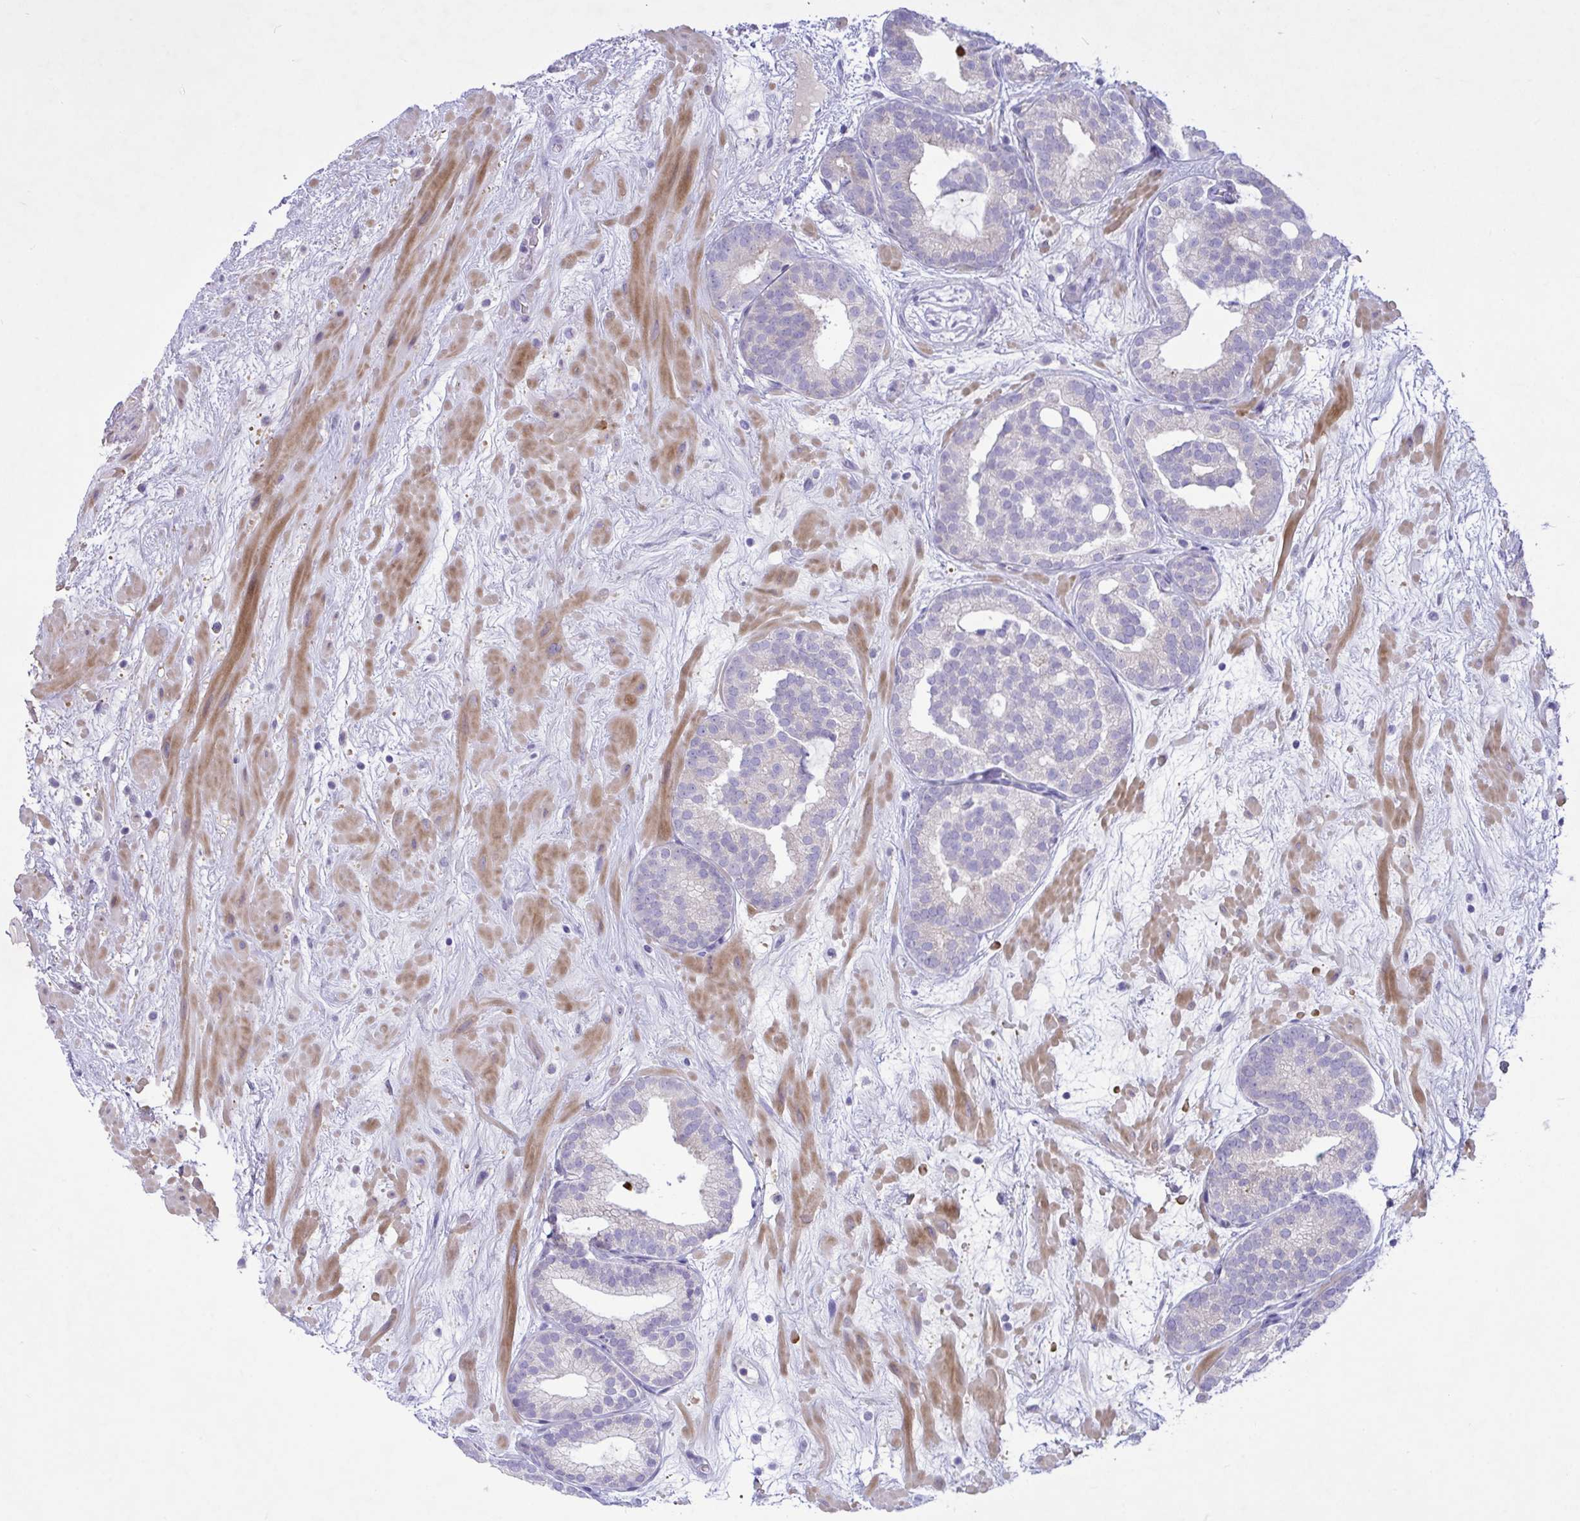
{"staining": {"intensity": "negative", "quantity": "none", "location": "none"}, "tissue": "prostate cancer", "cell_type": "Tumor cells", "image_type": "cancer", "snomed": [{"axis": "morphology", "description": "Adenocarcinoma, High grade"}, {"axis": "topography", "description": "Prostate"}], "caption": "DAB (3,3'-diaminobenzidine) immunohistochemical staining of adenocarcinoma (high-grade) (prostate) displays no significant staining in tumor cells.", "gene": "FAM86B1", "patient": {"sex": "male", "age": 66}}